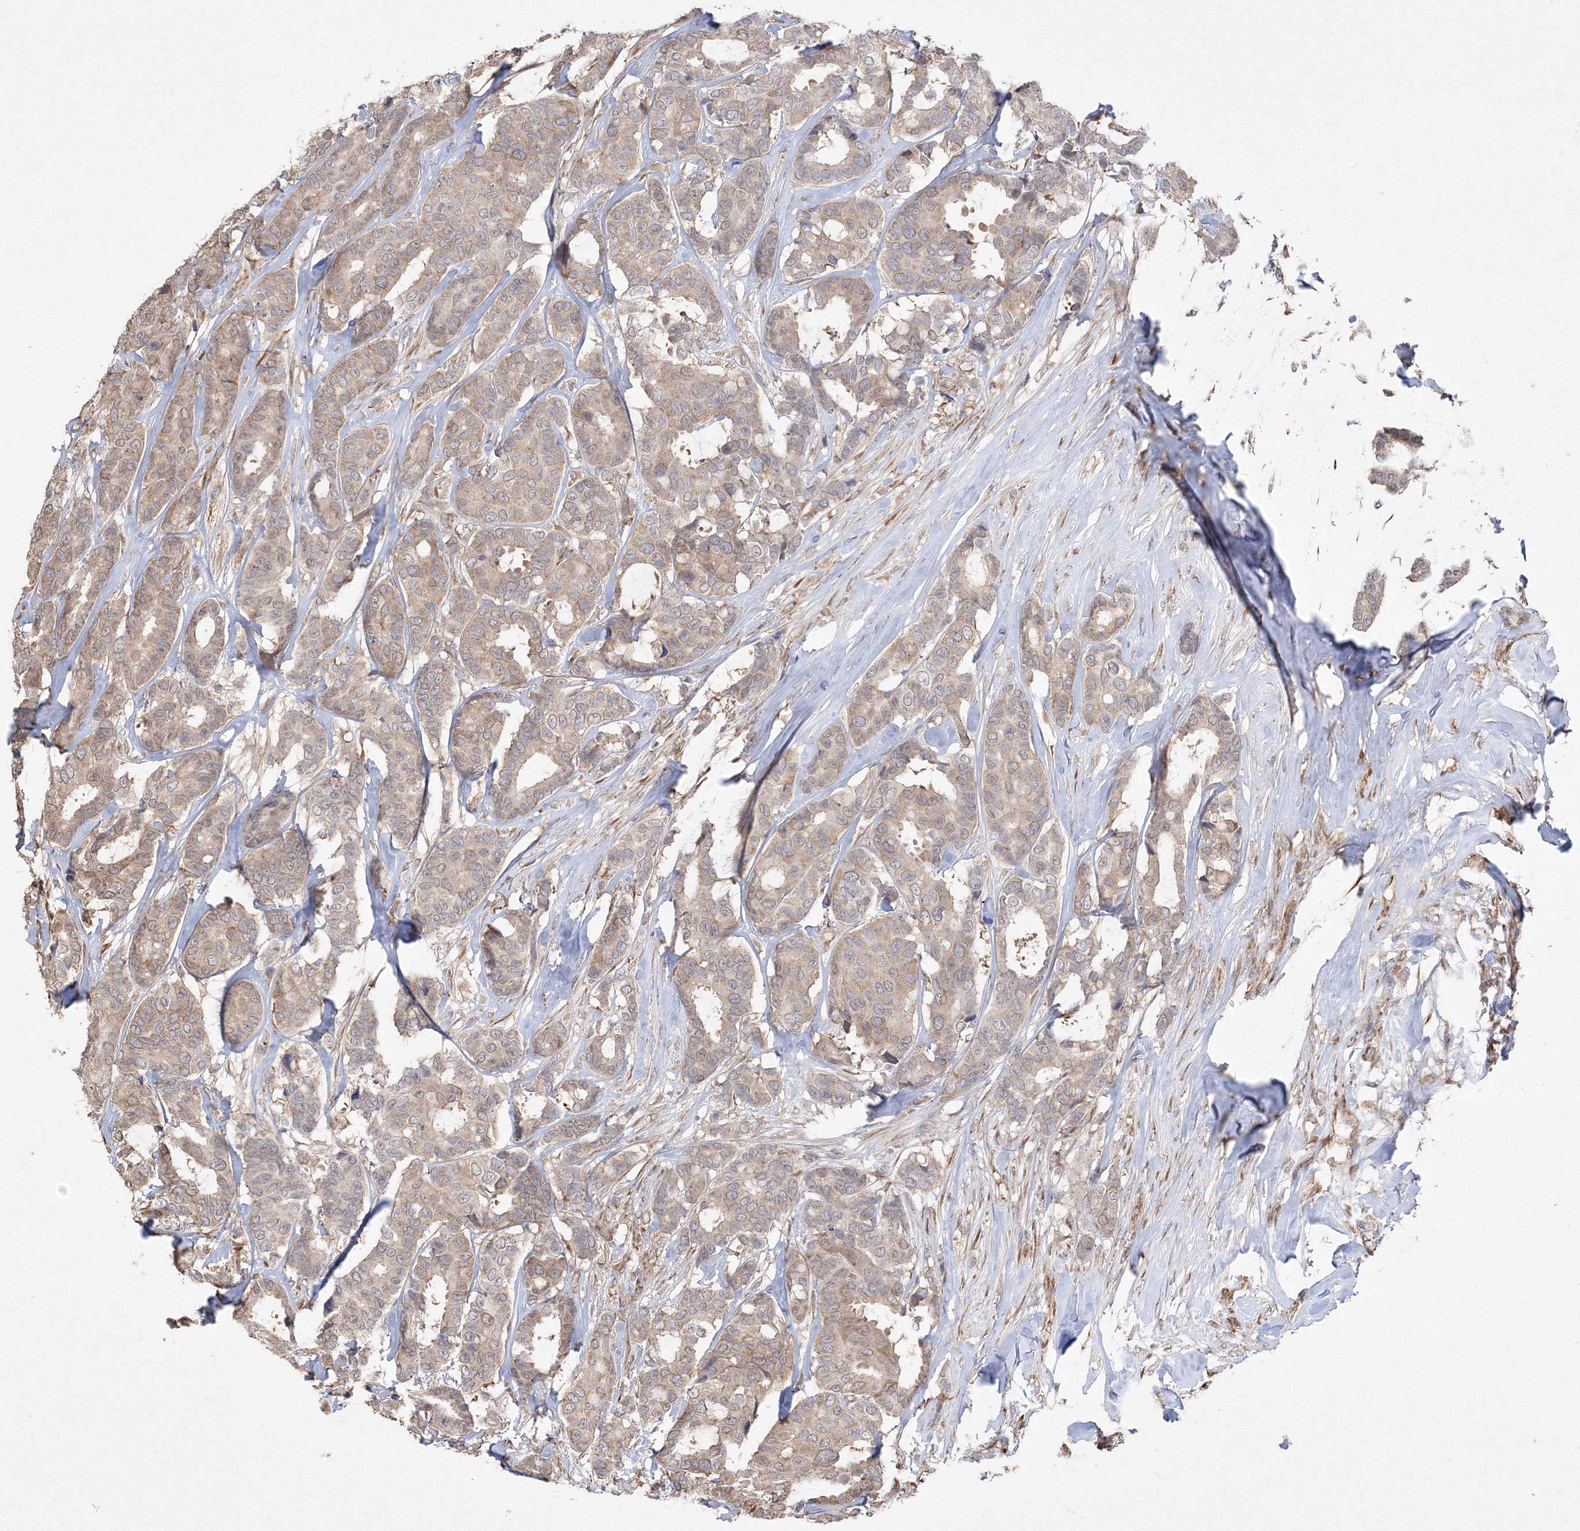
{"staining": {"intensity": "moderate", "quantity": ">75%", "location": "cytoplasmic/membranous"}, "tissue": "breast cancer", "cell_type": "Tumor cells", "image_type": "cancer", "snomed": [{"axis": "morphology", "description": "Duct carcinoma"}, {"axis": "topography", "description": "Breast"}], "caption": "A high-resolution photomicrograph shows immunohistochemistry (IHC) staining of breast infiltrating ductal carcinoma, which shows moderate cytoplasmic/membranous positivity in approximately >75% of tumor cells.", "gene": "FBXL8", "patient": {"sex": "female", "age": 87}}